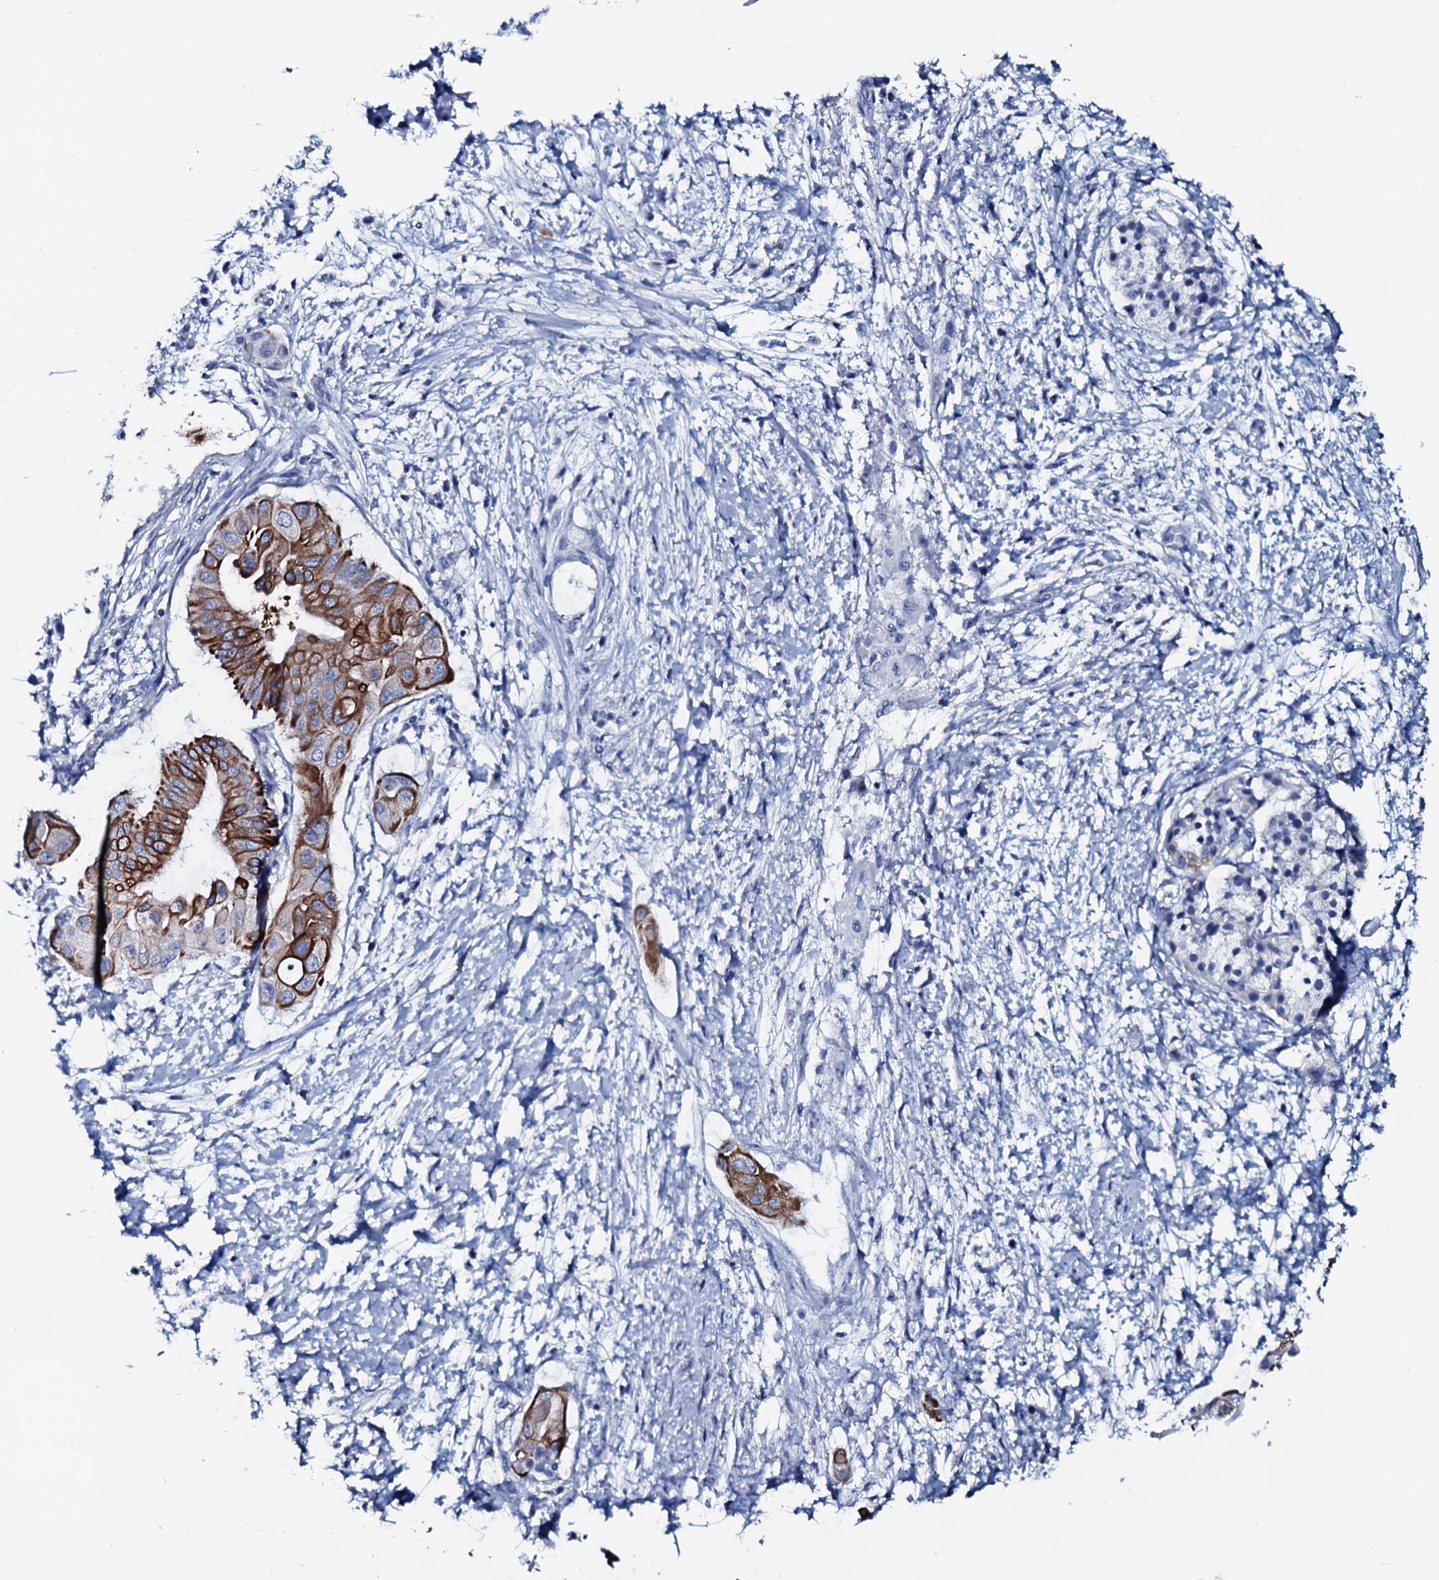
{"staining": {"intensity": "strong", "quantity": ">75%", "location": "cytoplasmic/membranous"}, "tissue": "pancreatic cancer", "cell_type": "Tumor cells", "image_type": "cancer", "snomed": [{"axis": "morphology", "description": "Adenocarcinoma, NOS"}, {"axis": "topography", "description": "Pancreas"}], "caption": "Pancreatic cancer (adenocarcinoma) stained with immunohistochemistry reveals strong cytoplasmic/membranous expression in about >75% of tumor cells.", "gene": "GYS2", "patient": {"sex": "male", "age": 68}}